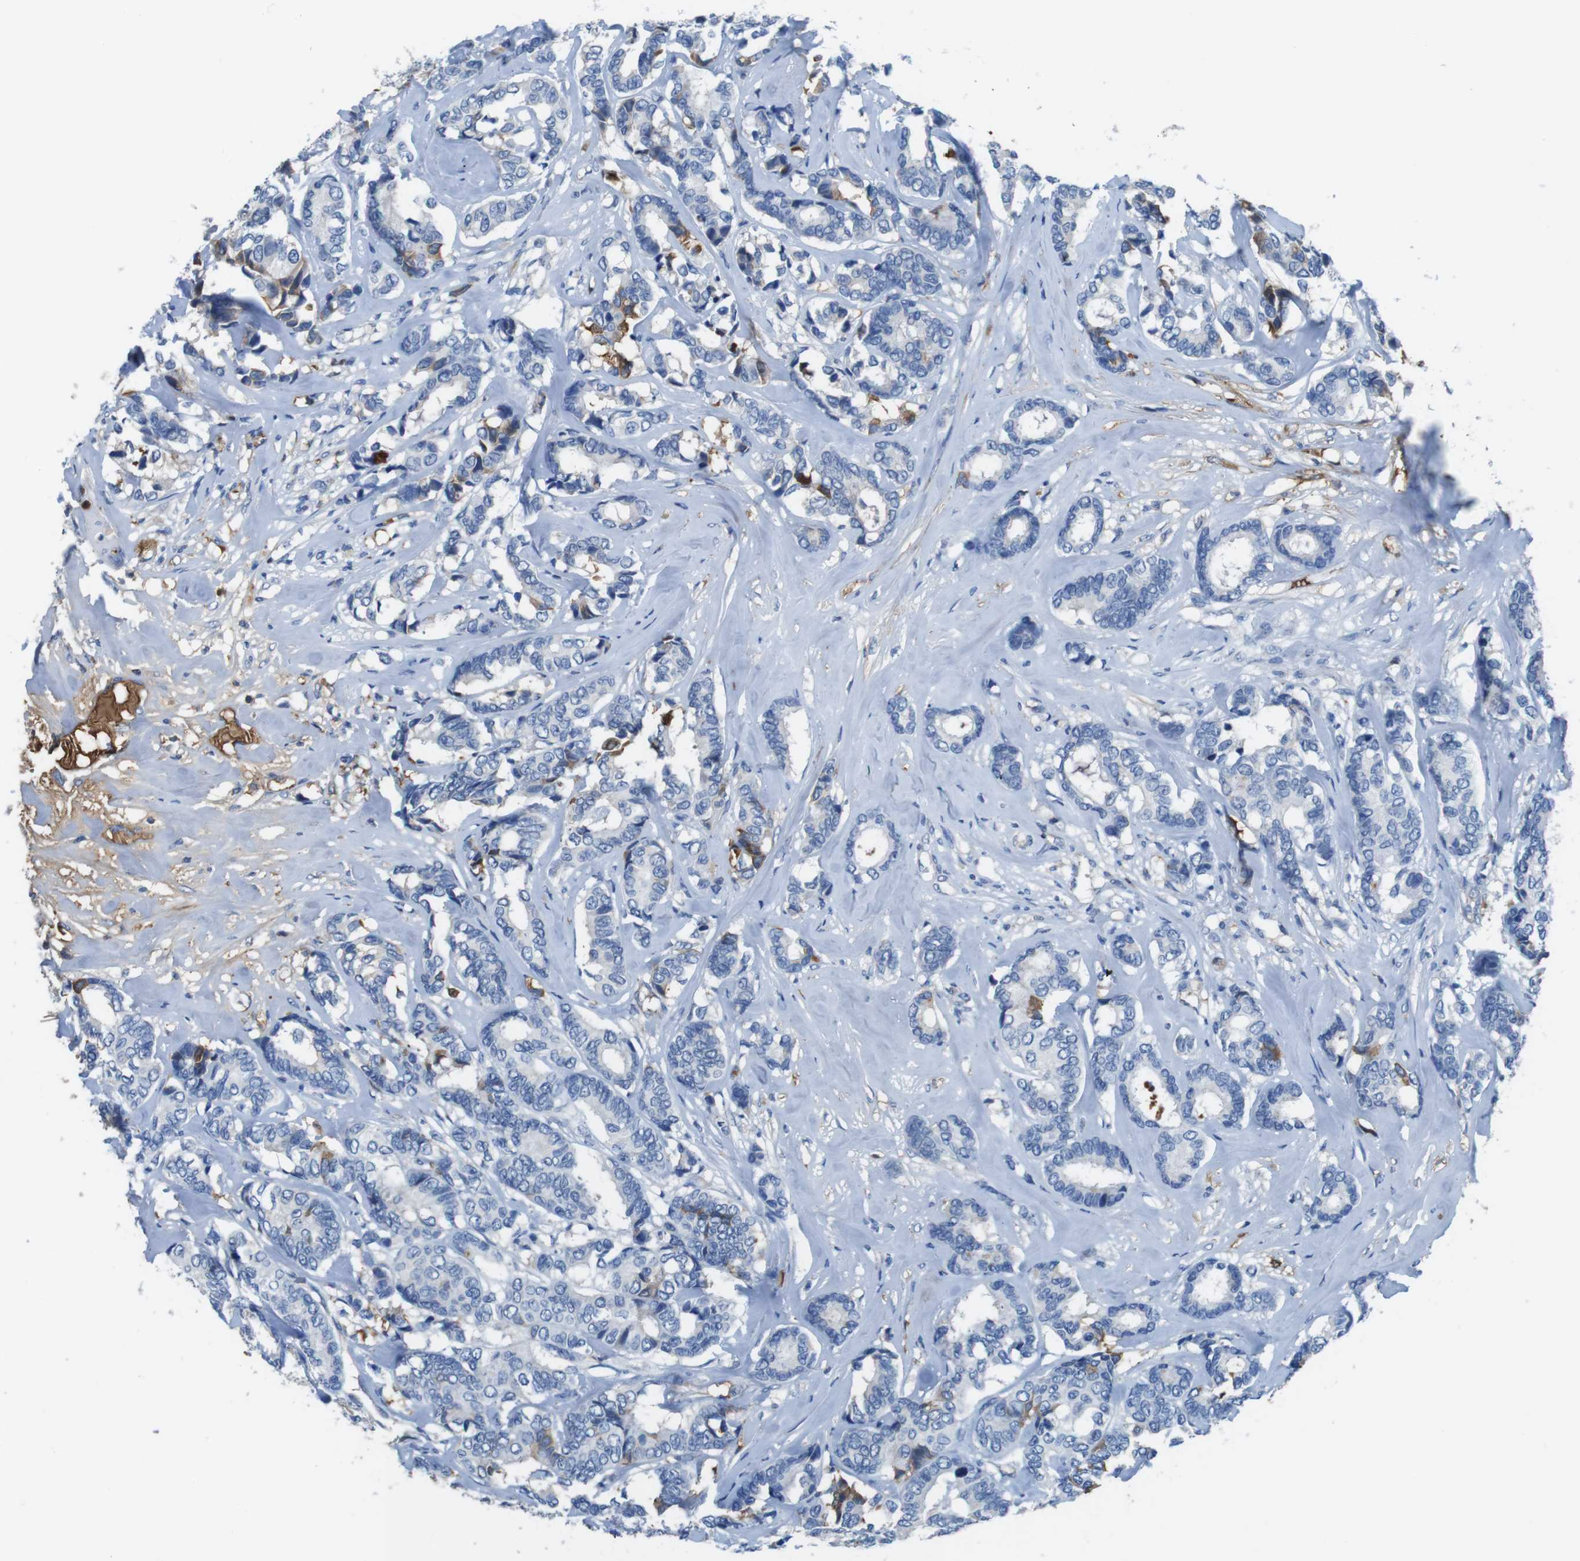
{"staining": {"intensity": "negative", "quantity": "none", "location": "none"}, "tissue": "breast cancer", "cell_type": "Tumor cells", "image_type": "cancer", "snomed": [{"axis": "morphology", "description": "Duct carcinoma"}, {"axis": "topography", "description": "Breast"}], "caption": "DAB (3,3'-diaminobenzidine) immunohistochemical staining of breast cancer displays no significant expression in tumor cells.", "gene": "TMPRSS15", "patient": {"sex": "female", "age": 87}}